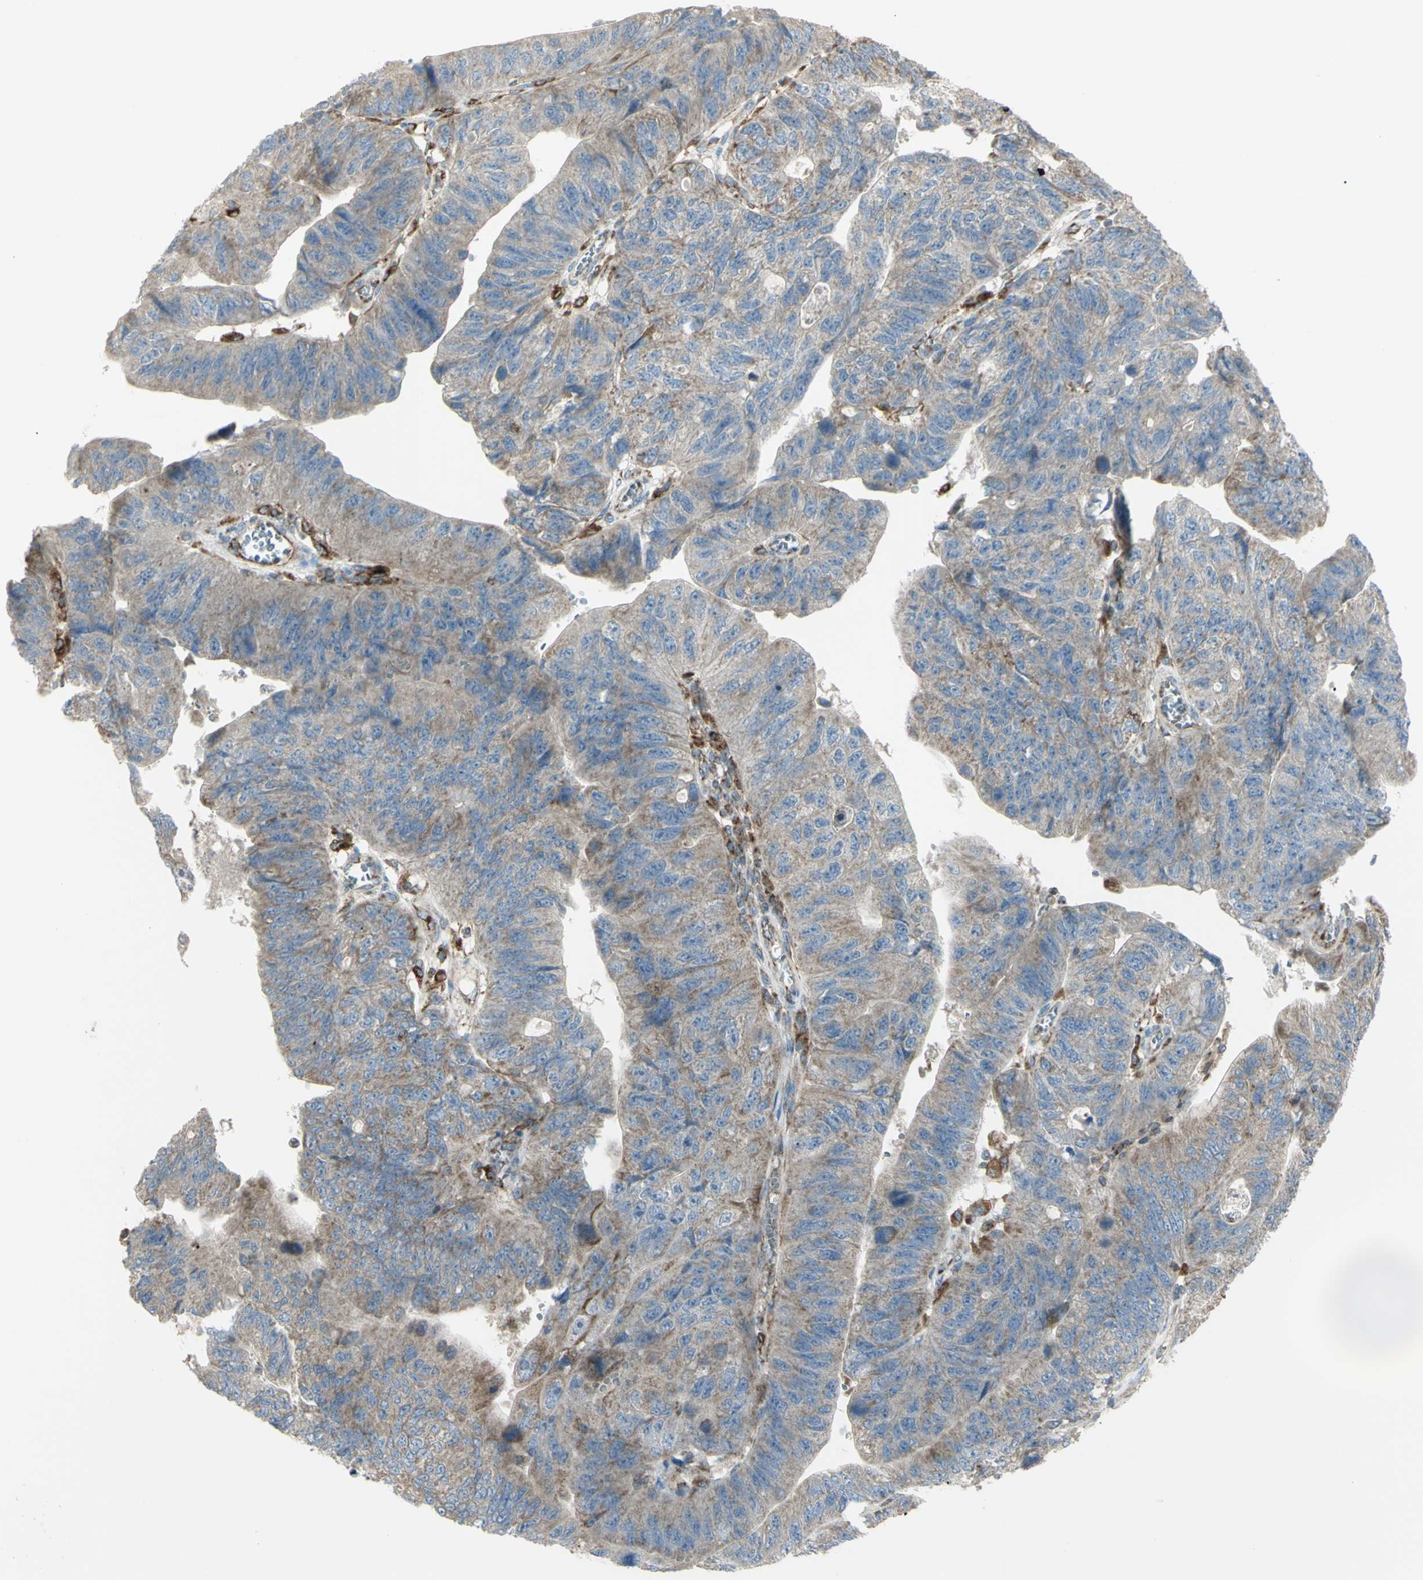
{"staining": {"intensity": "weak", "quantity": ">75%", "location": "cytoplasmic/membranous"}, "tissue": "stomach cancer", "cell_type": "Tumor cells", "image_type": "cancer", "snomed": [{"axis": "morphology", "description": "Adenocarcinoma, NOS"}, {"axis": "topography", "description": "Stomach"}], "caption": "Immunohistochemistry staining of stomach adenocarcinoma, which reveals low levels of weak cytoplasmic/membranous expression in approximately >75% of tumor cells indicating weak cytoplasmic/membranous protein expression. The staining was performed using DAB (brown) for protein detection and nuclei were counterstained in hematoxylin (blue).", "gene": "CYB5R1", "patient": {"sex": "male", "age": 59}}